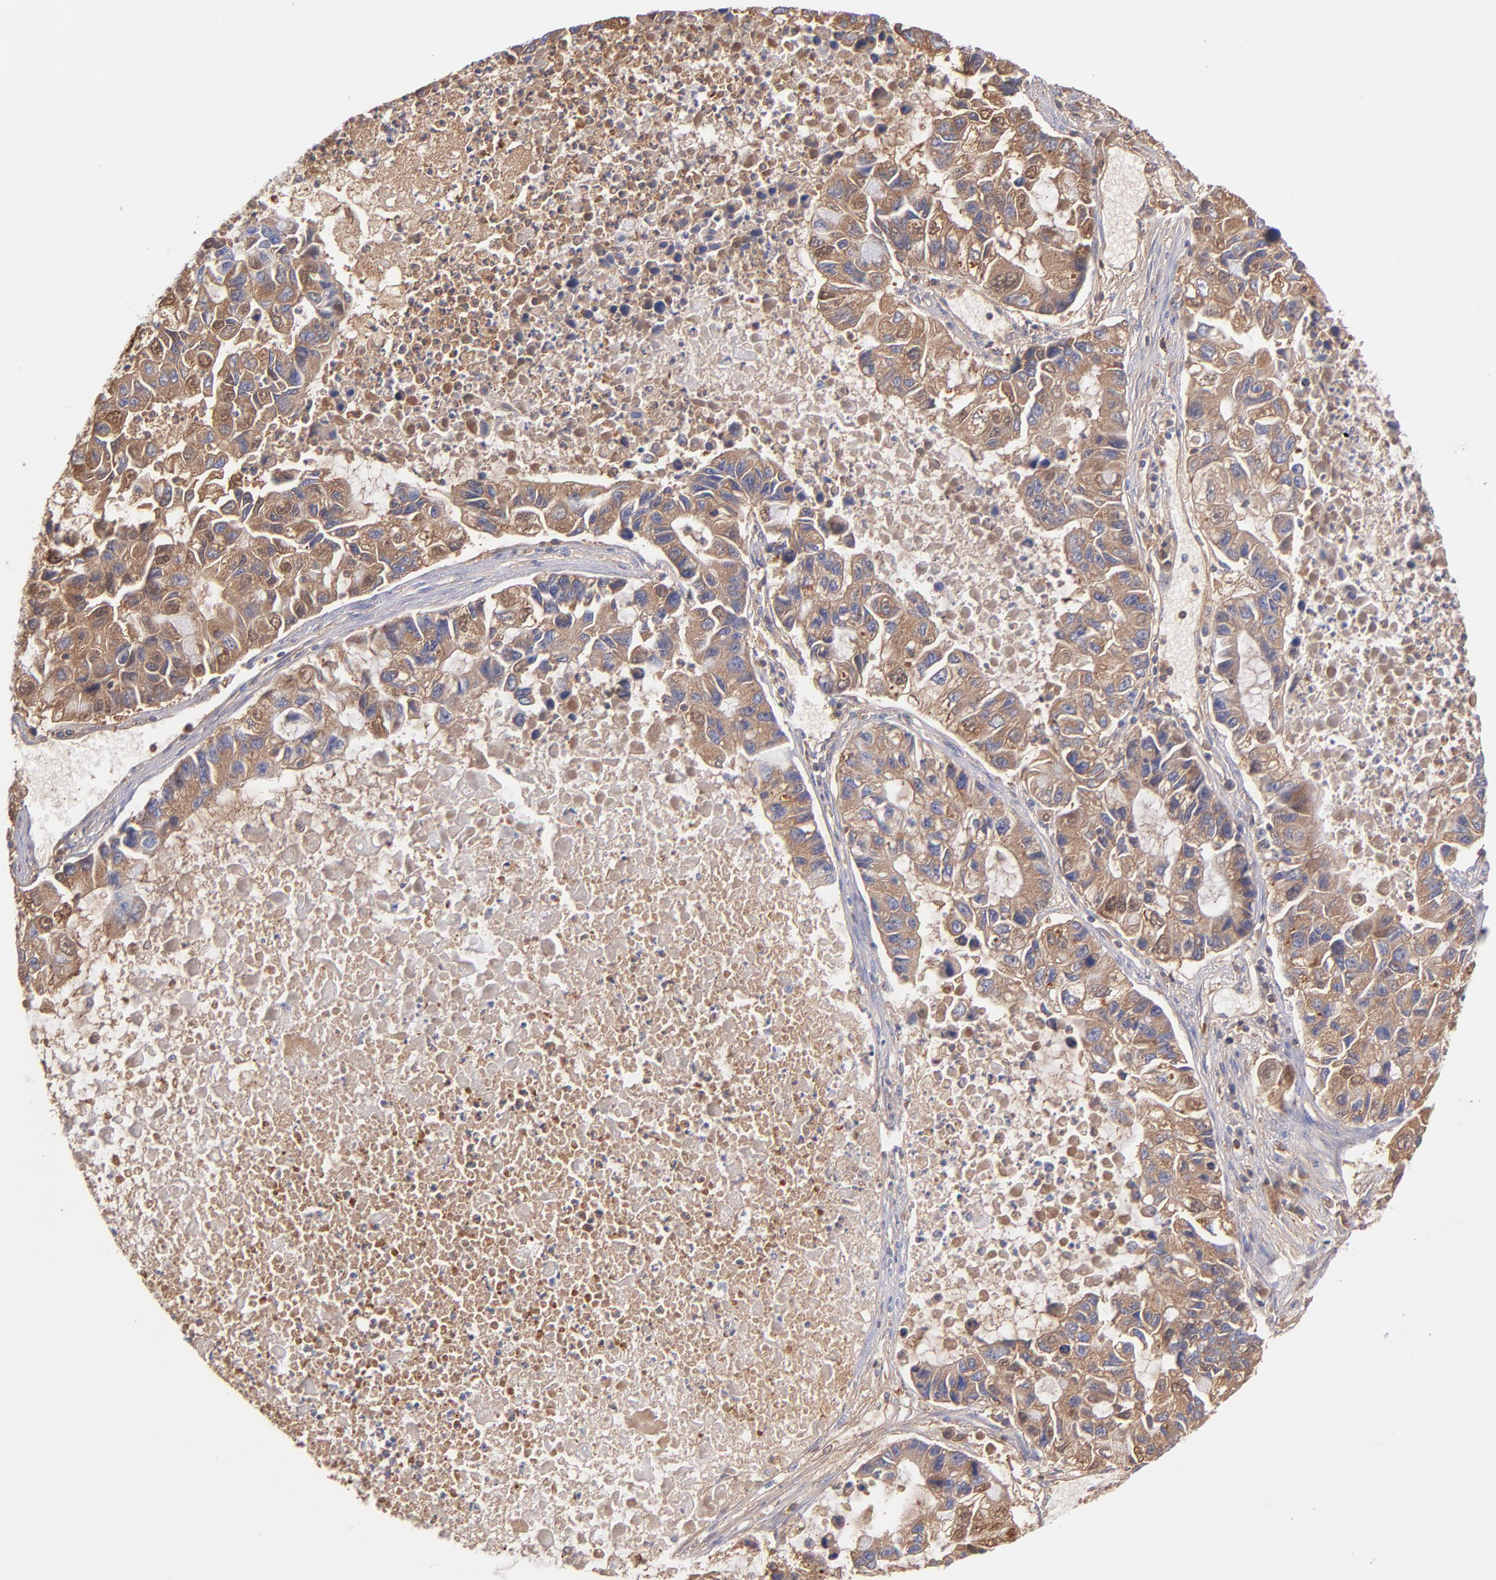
{"staining": {"intensity": "moderate", "quantity": ">75%", "location": "cytoplasmic/membranous"}, "tissue": "lung cancer", "cell_type": "Tumor cells", "image_type": "cancer", "snomed": [{"axis": "morphology", "description": "Adenocarcinoma, NOS"}, {"axis": "topography", "description": "Lung"}], "caption": "Immunohistochemistry histopathology image of human lung cancer (adenocarcinoma) stained for a protein (brown), which shows medium levels of moderate cytoplasmic/membranous staining in about >75% of tumor cells.", "gene": "HP", "patient": {"sex": "female", "age": 51}}